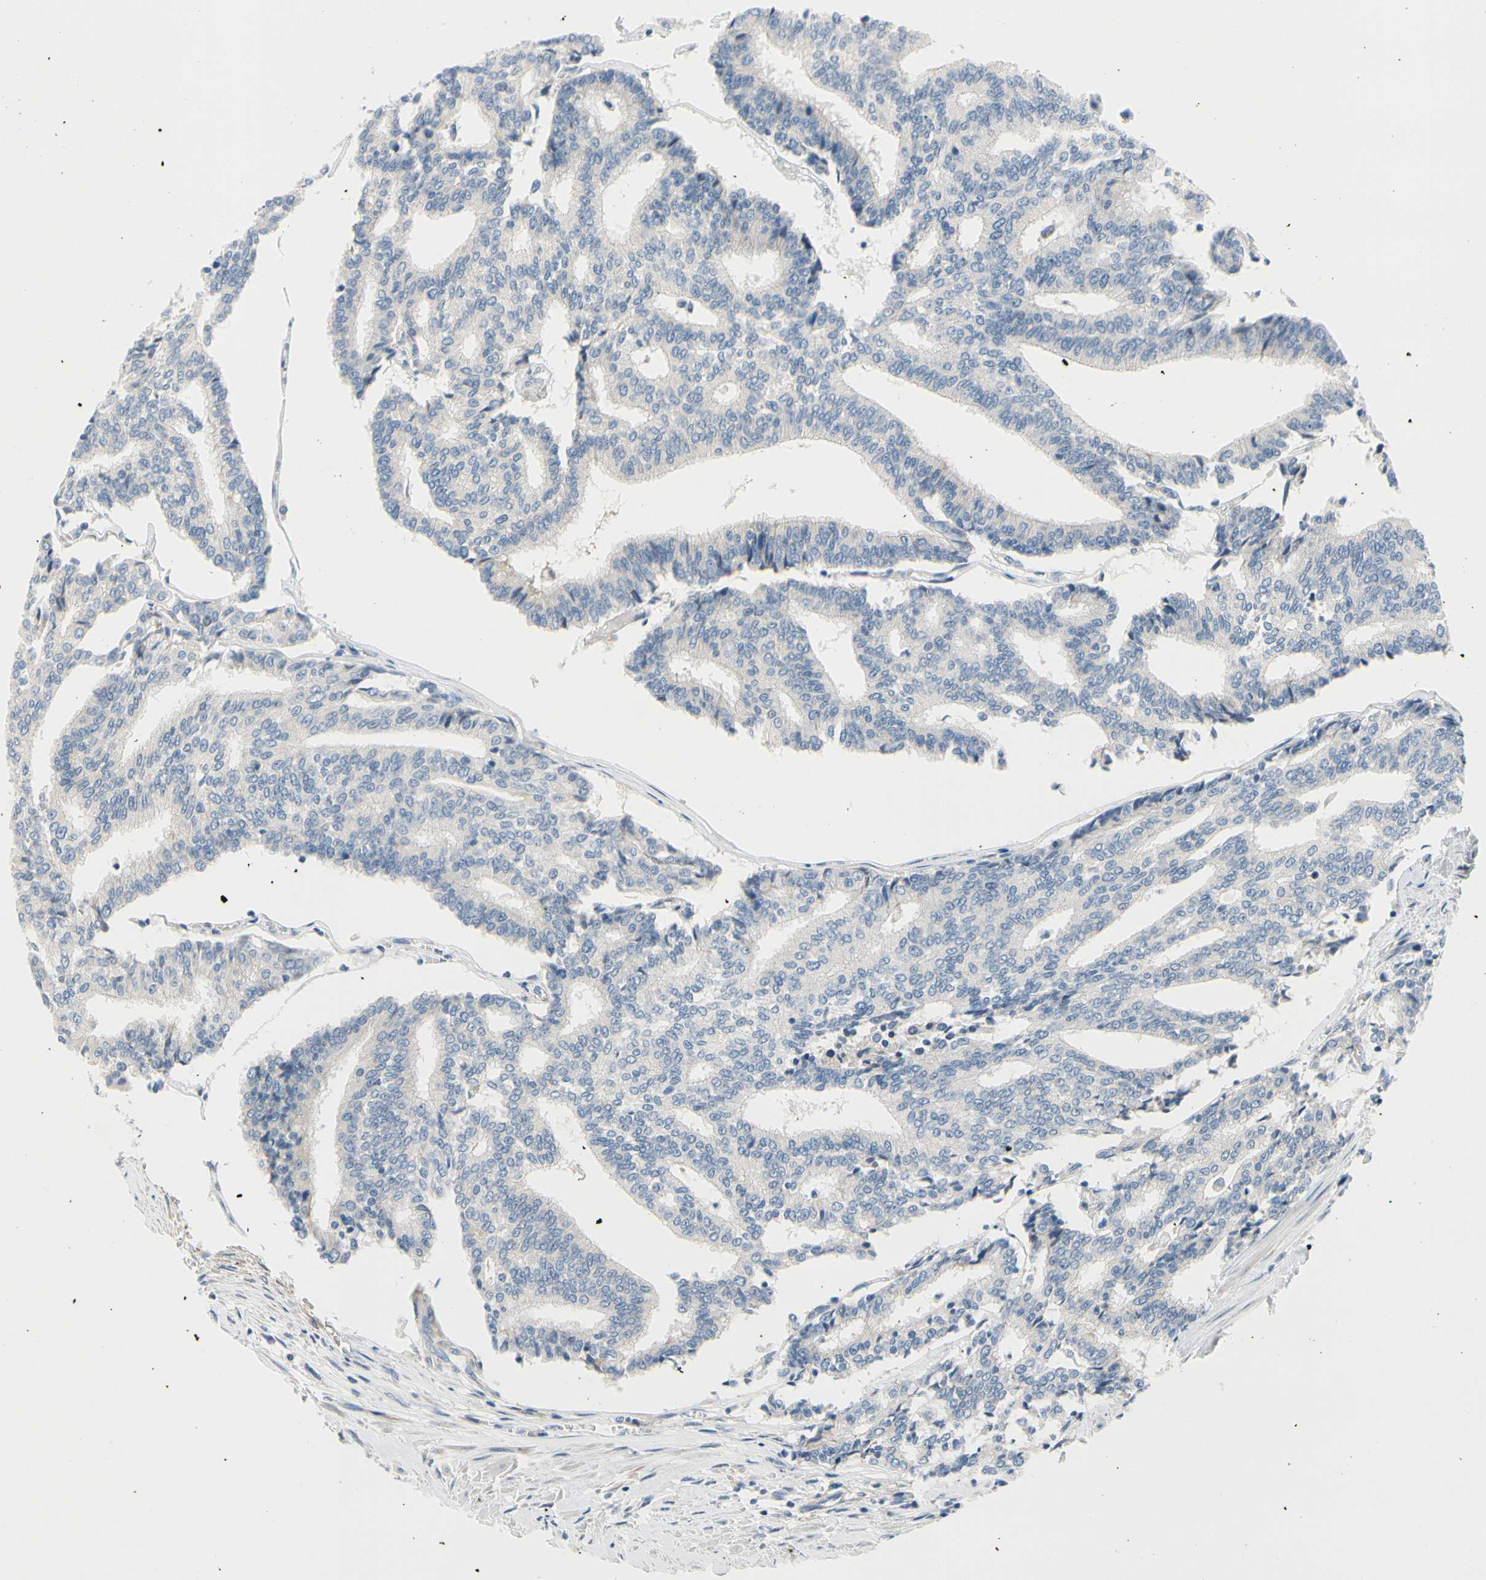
{"staining": {"intensity": "negative", "quantity": "none", "location": "none"}, "tissue": "prostate cancer", "cell_type": "Tumor cells", "image_type": "cancer", "snomed": [{"axis": "morphology", "description": "Adenocarcinoma, High grade"}, {"axis": "topography", "description": "Prostate"}], "caption": "Histopathology image shows no significant protein staining in tumor cells of high-grade adenocarcinoma (prostate).", "gene": "FCER2", "patient": {"sex": "male", "age": 55}}